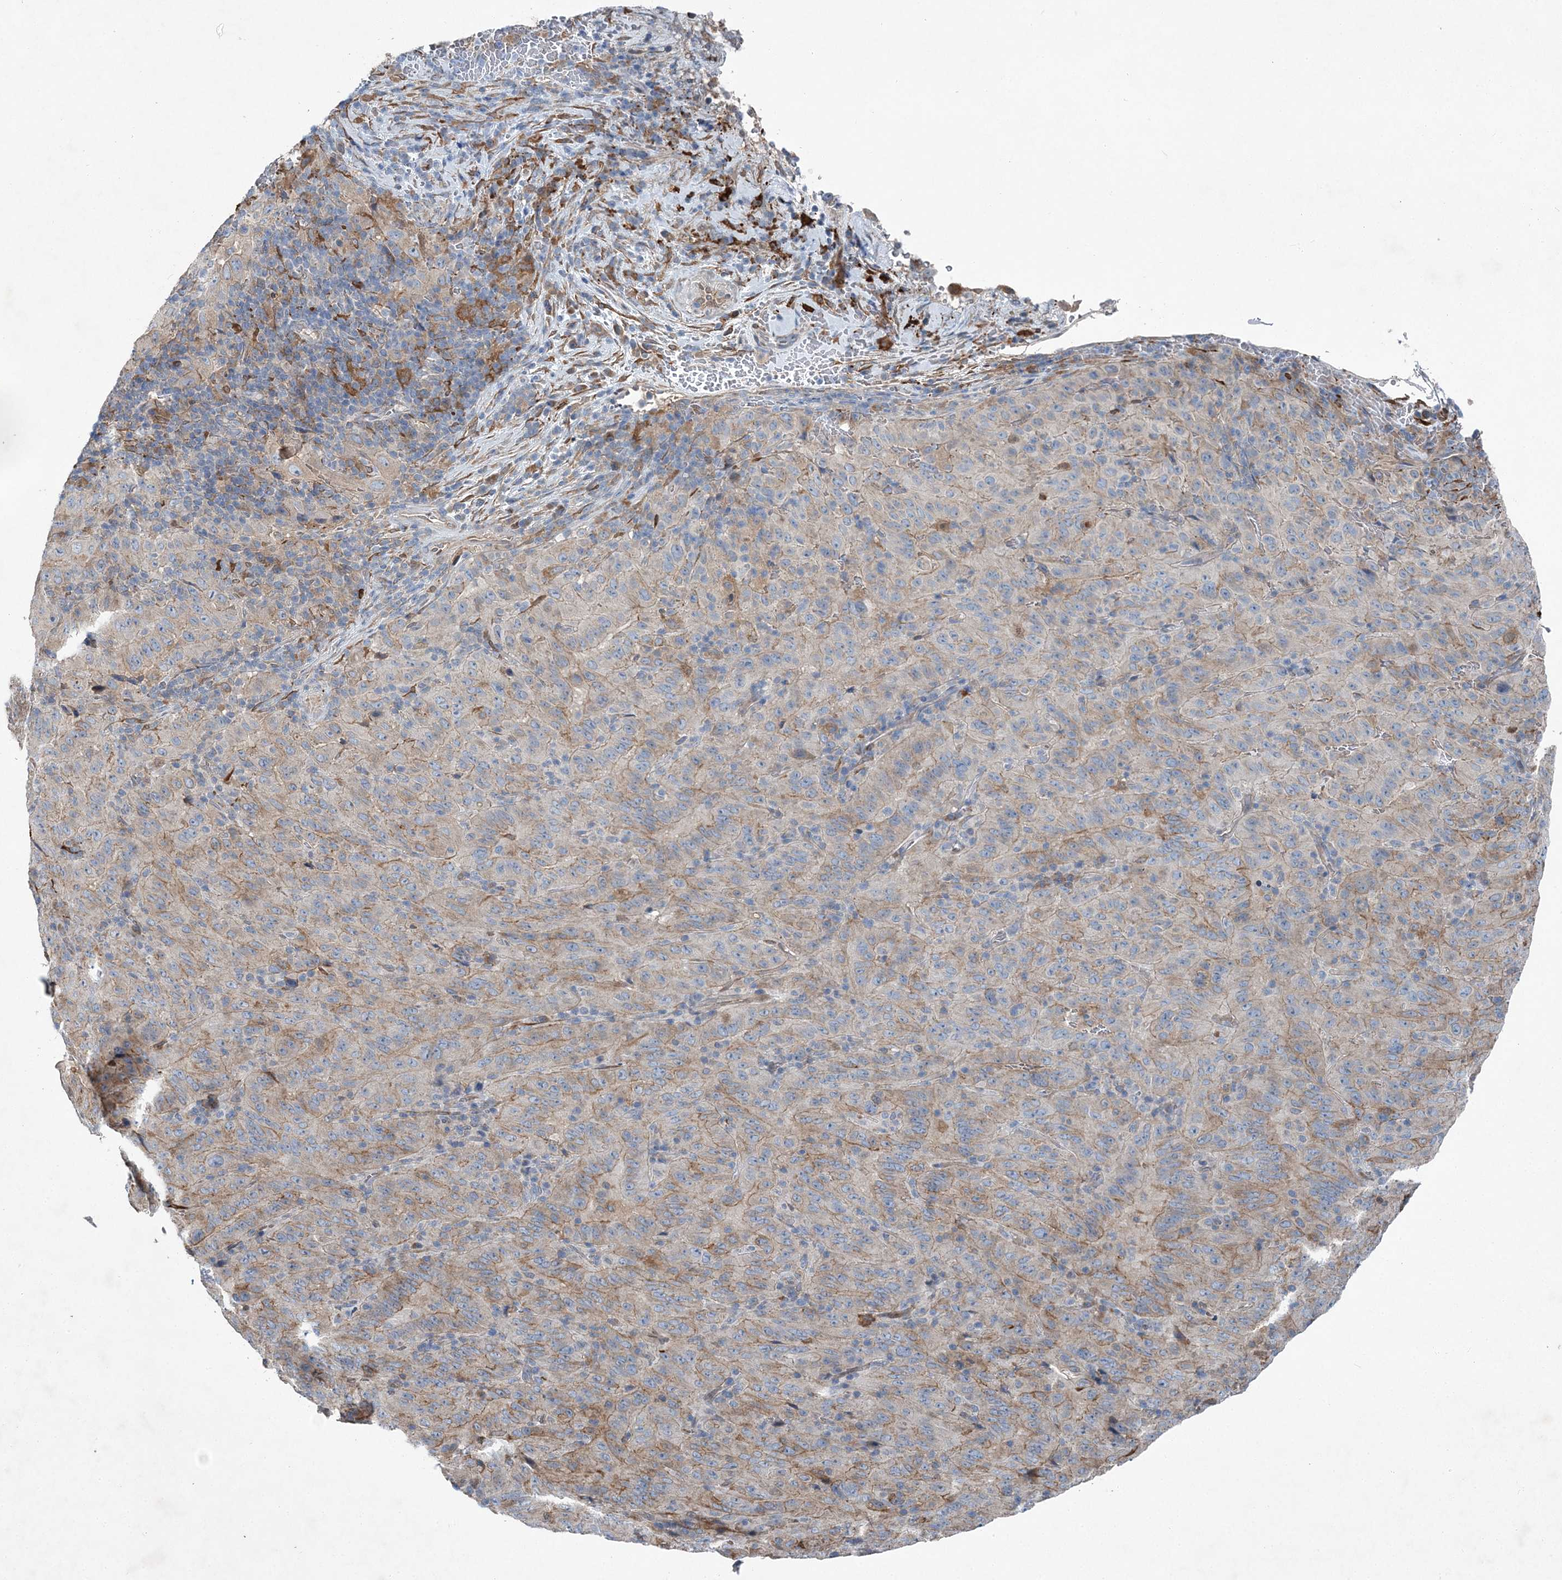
{"staining": {"intensity": "moderate", "quantity": "25%-75%", "location": "cytoplasmic/membranous"}, "tissue": "pancreatic cancer", "cell_type": "Tumor cells", "image_type": "cancer", "snomed": [{"axis": "morphology", "description": "Adenocarcinoma, NOS"}, {"axis": "topography", "description": "Pancreas"}], "caption": "Pancreatic cancer tissue exhibits moderate cytoplasmic/membranous expression in about 25%-75% of tumor cells, visualized by immunohistochemistry. The staining was performed using DAB to visualize the protein expression in brown, while the nuclei were stained in blue with hematoxylin (Magnification: 20x).", "gene": "SPOPL", "patient": {"sex": "male", "age": 63}}